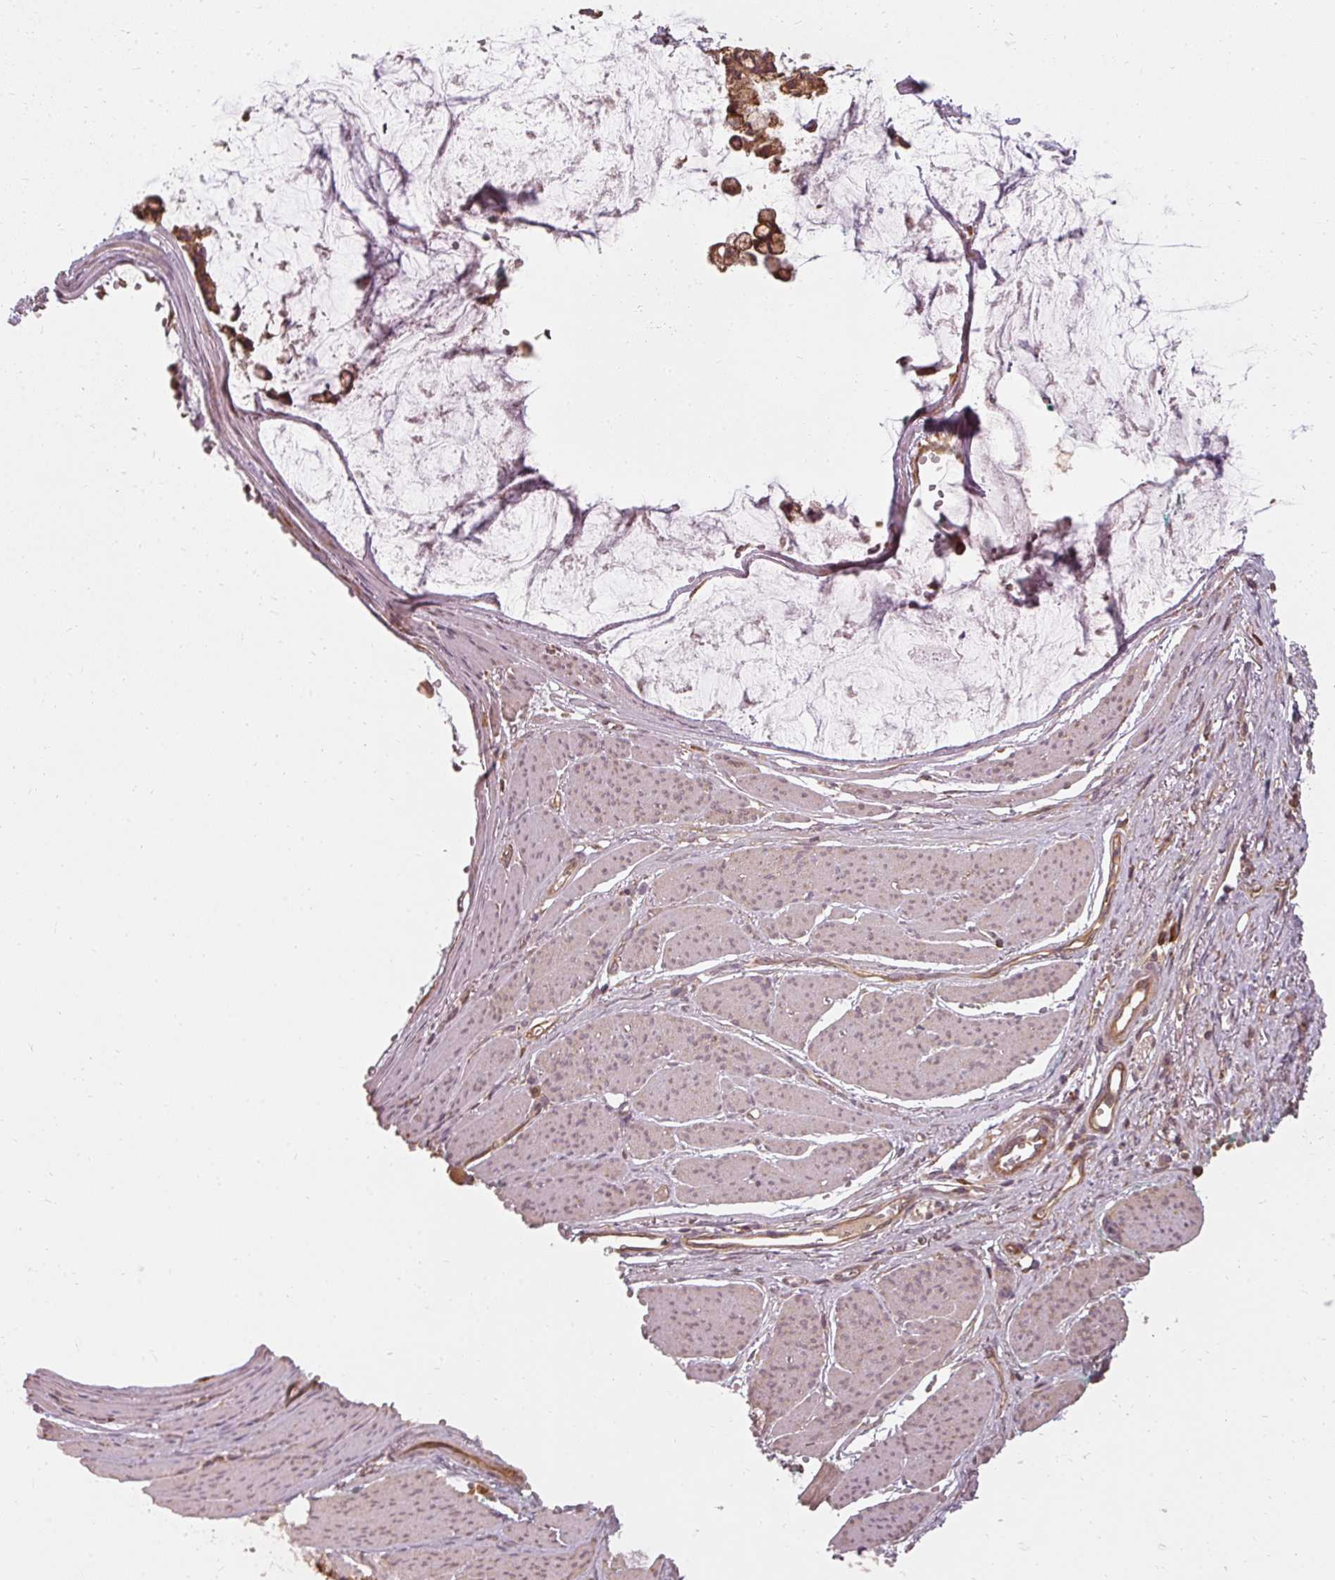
{"staining": {"intensity": "moderate", "quantity": ">75%", "location": "cytoplasmic/membranous"}, "tissue": "stomach cancer", "cell_type": "Tumor cells", "image_type": "cancer", "snomed": [{"axis": "morphology", "description": "Adenocarcinoma, NOS"}, {"axis": "topography", "description": "Stomach"}], "caption": "Protein analysis of stomach cancer (adenocarcinoma) tissue exhibits moderate cytoplasmic/membranous expression in about >75% of tumor cells.", "gene": "RPL24", "patient": {"sex": "female", "age": 81}}